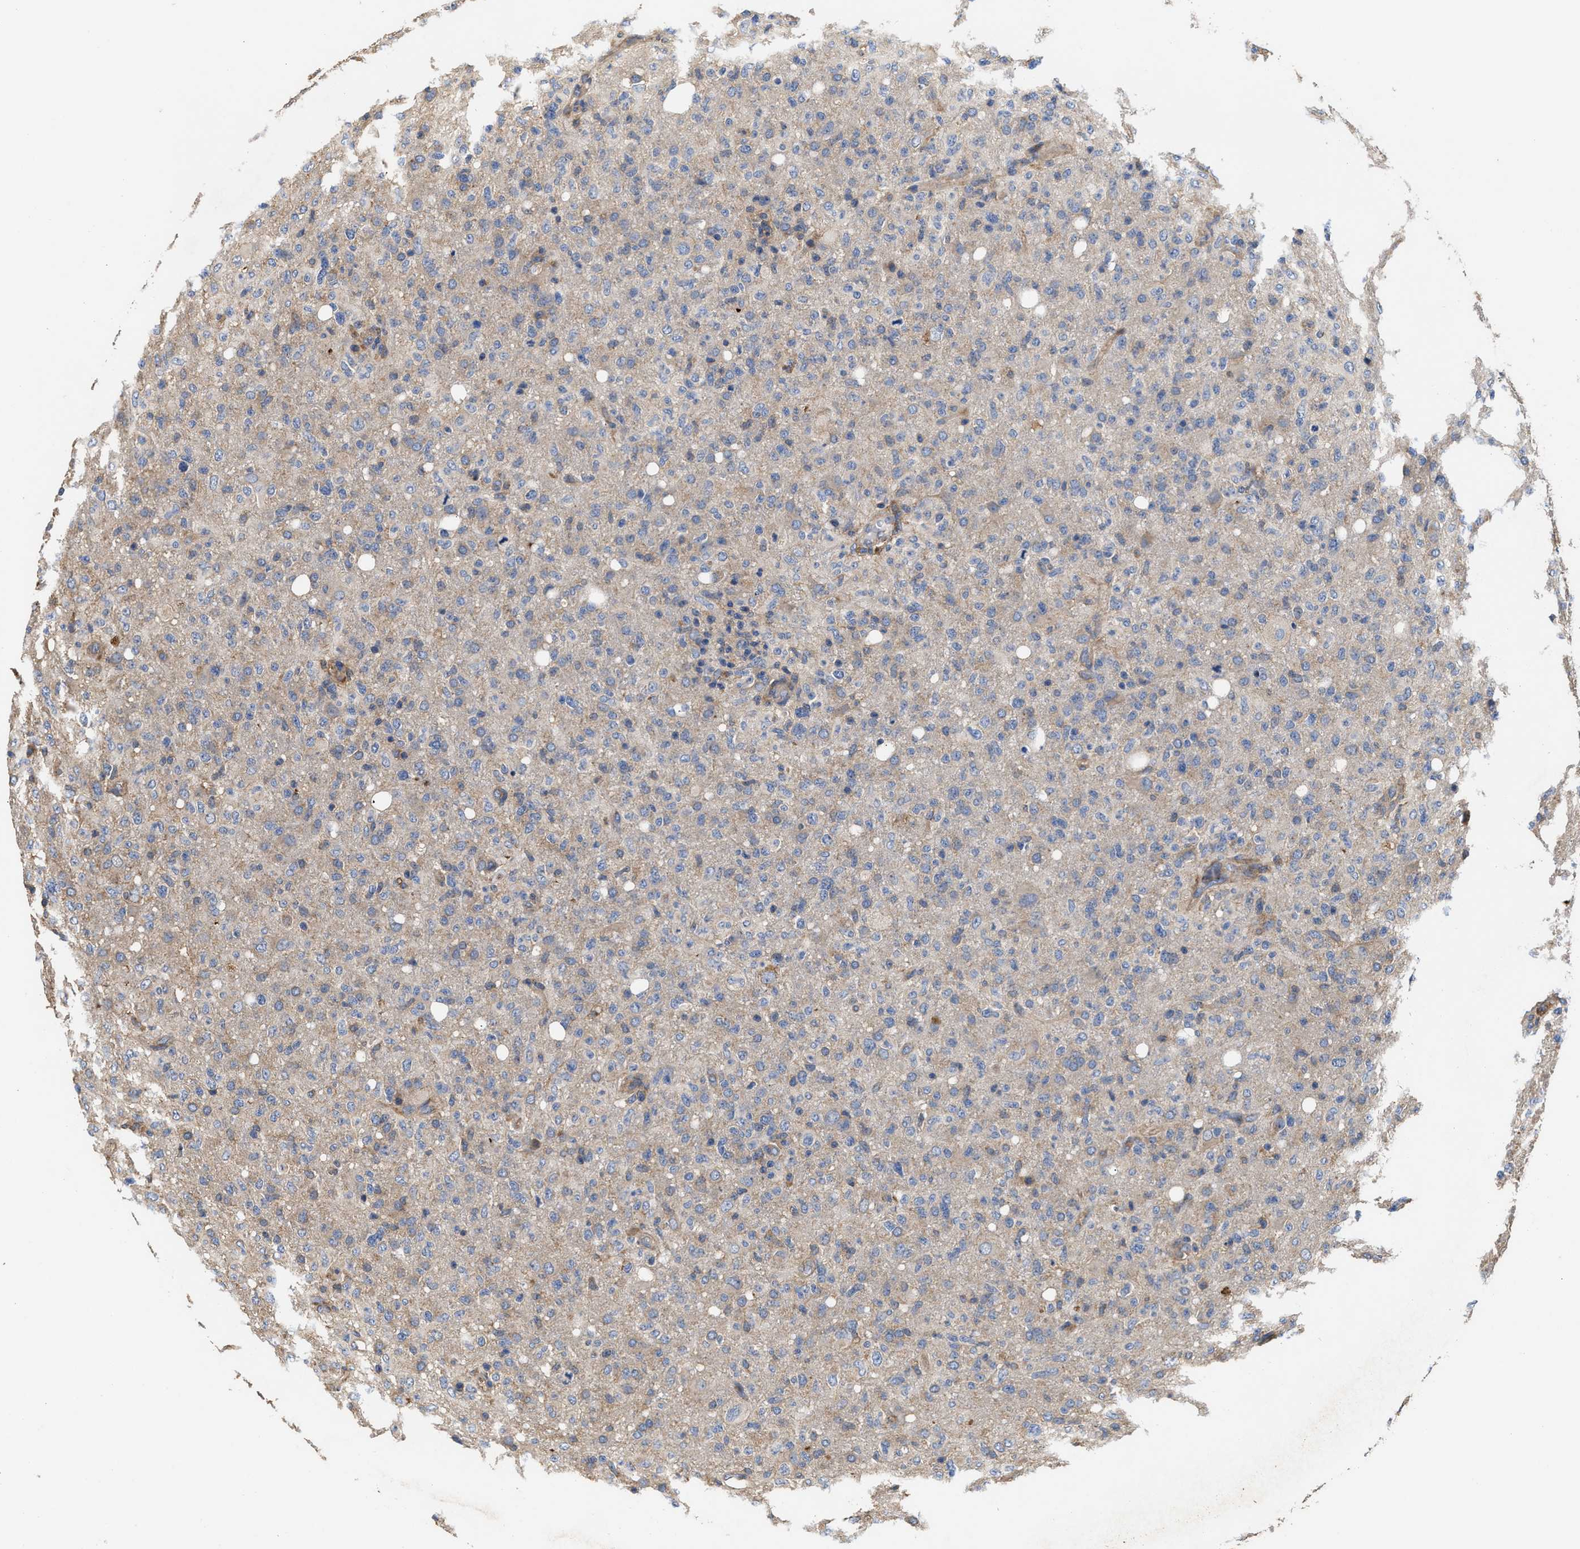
{"staining": {"intensity": "weak", "quantity": "<25%", "location": "cytoplasmic/membranous"}, "tissue": "glioma", "cell_type": "Tumor cells", "image_type": "cancer", "snomed": [{"axis": "morphology", "description": "Glioma, malignant, High grade"}, {"axis": "topography", "description": "Brain"}], "caption": "Micrograph shows no protein expression in tumor cells of malignant high-grade glioma tissue.", "gene": "KLB", "patient": {"sex": "female", "age": 57}}